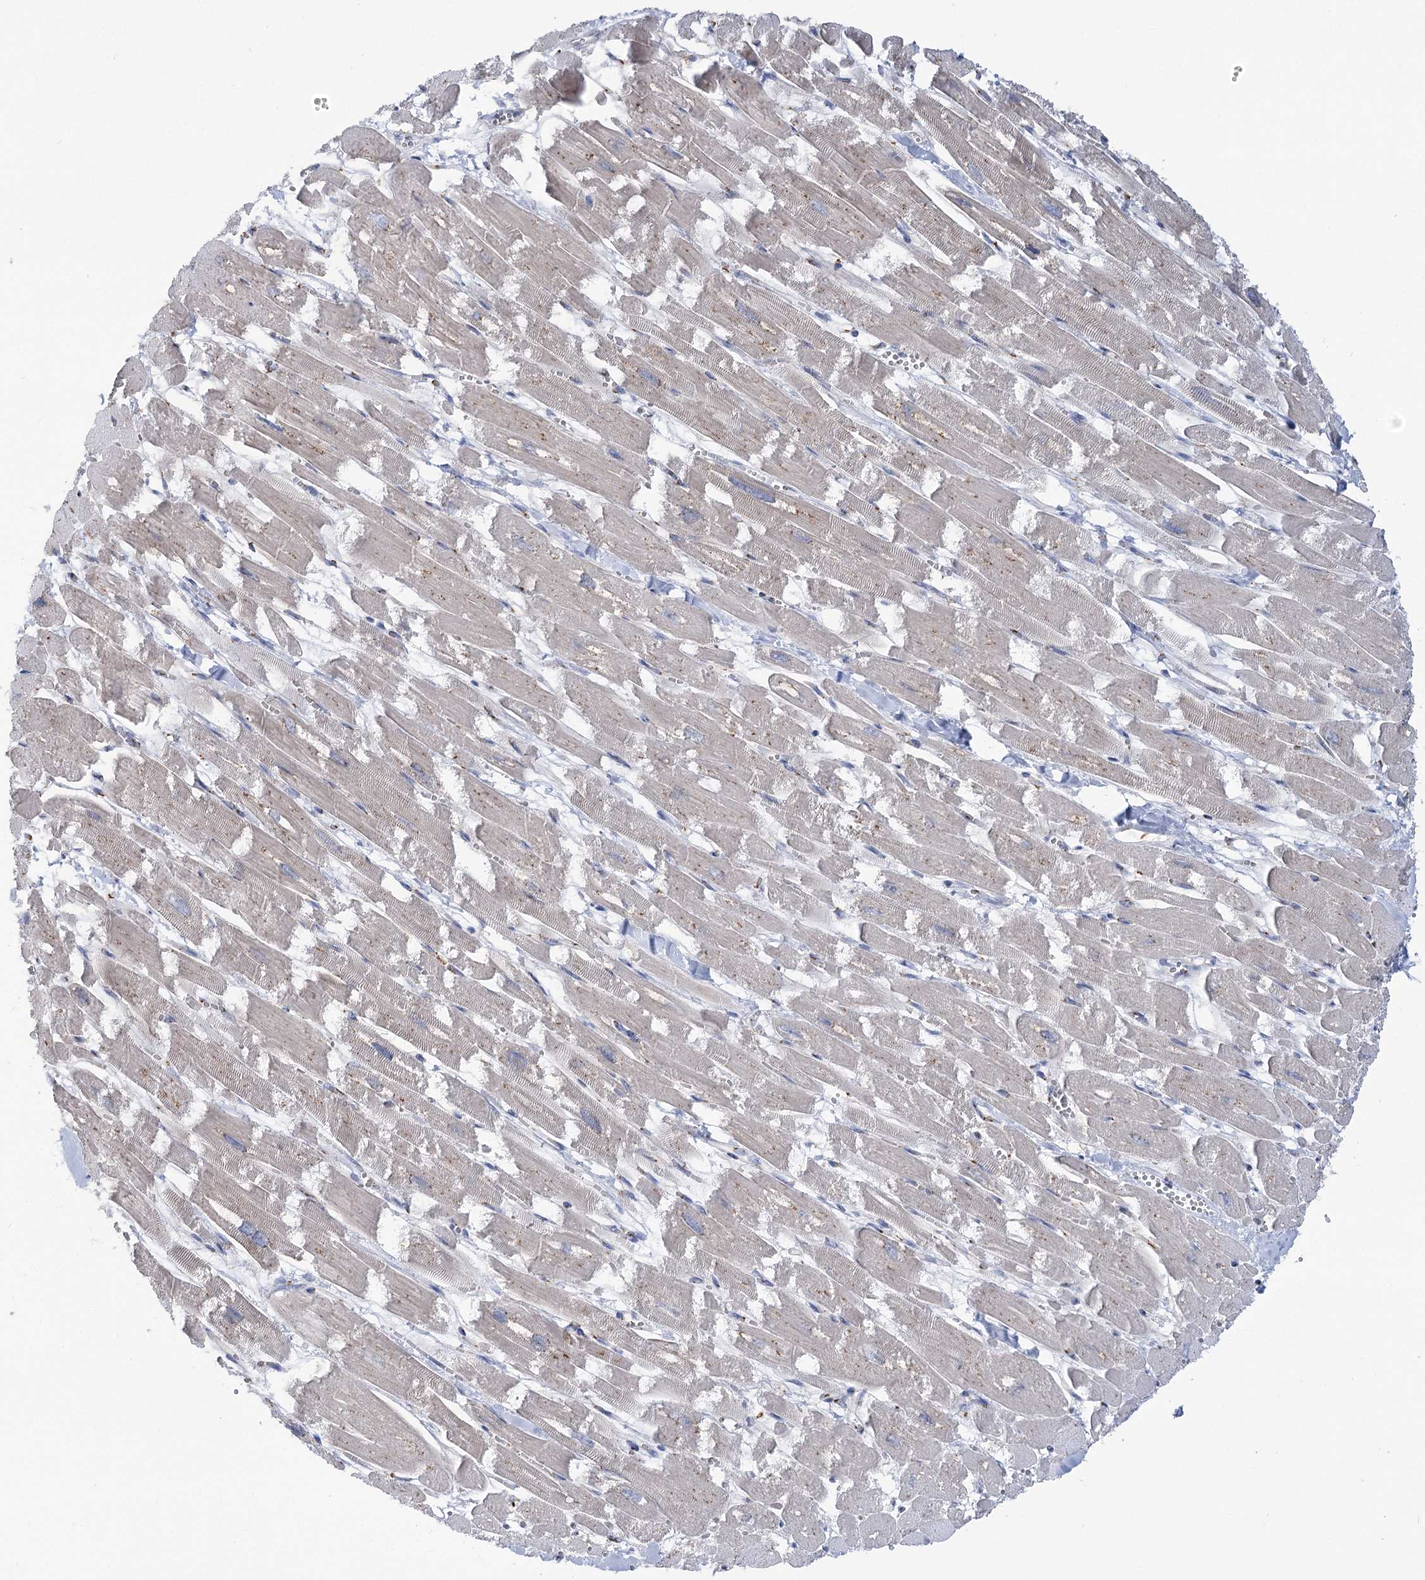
{"staining": {"intensity": "weak", "quantity": "25%-75%", "location": "cytoplasmic/membranous"}, "tissue": "heart muscle", "cell_type": "Cardiomyocytes", "image_type": "normal", "snomed": [{"axis": "morphology", "description": "Normal tissue, NOS"}, {"axis": "topography", "description": "Heart"}], "caption": "Cardiomyocytes exhibit low levels of weak cytoplasmic/membranous staining in approximately 25%-75% of cells in normal heart muscle. The staining was performed using DAB (3,3'-diaminobenzidine), with brown indicating positive protein expression. Nuclei are stained blue with hematoxylin.", "gene": "TMEM165", "patient": {"sex": "male", "age": 54}}